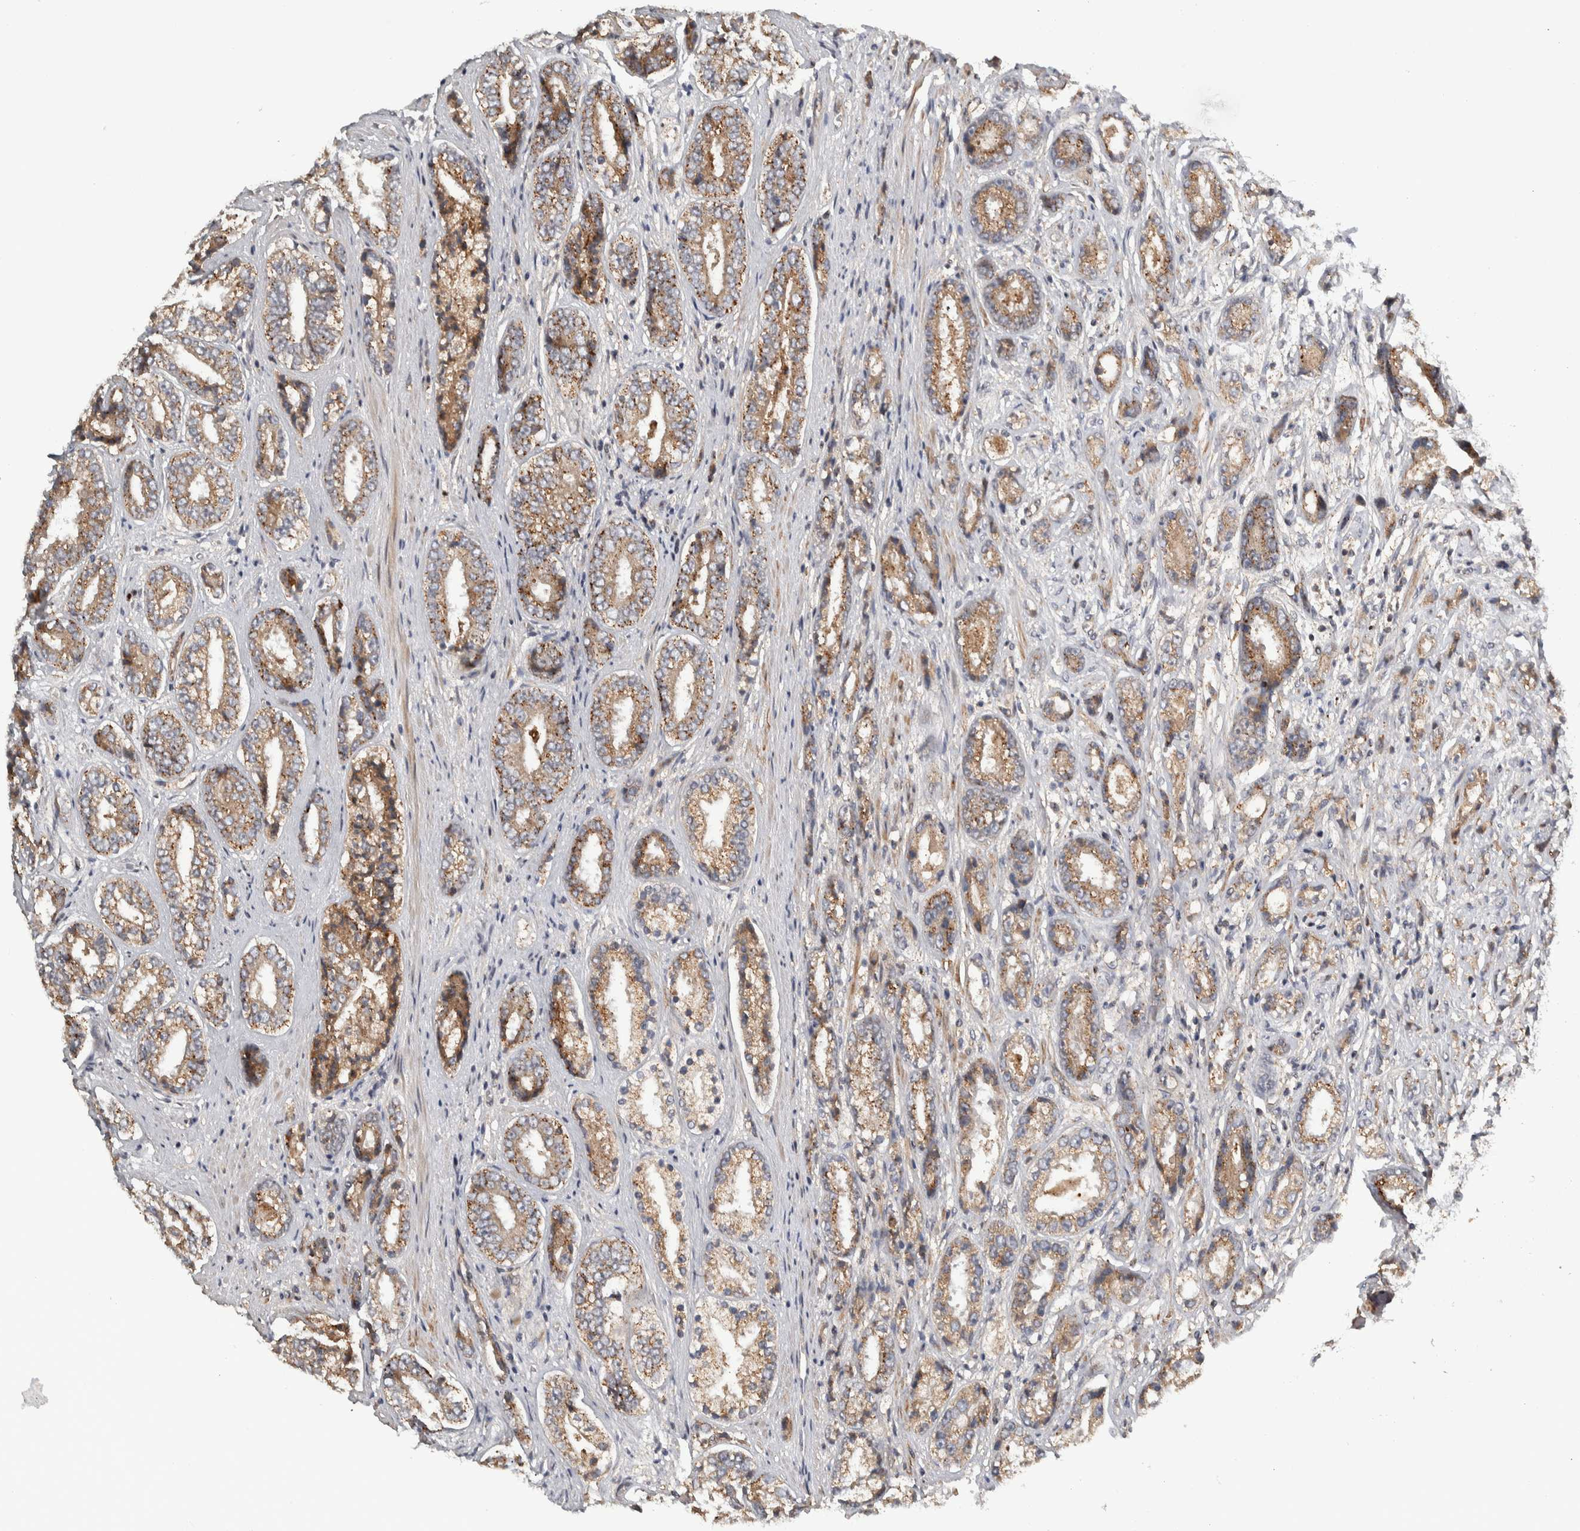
{"staining": {"intensity": "weak", "quantity": ">75%", "location": "cytoplasmic/membranous"}, "tissue": "prostate cancer", "cell_type": "Tumor cells", "image_type": "cancer", "snomed": [{"axis": "morphology", "description": "Adenocarcinoma, High grade"}, {"axis": "topography", "description": "Prostate"}], "caption": "This photomicrograph shows immunohistochemistry (IHC) staining of human high-grade adenocarcinoma (prostate), with low weak cytoplasmic/membranous staining in approximately >75% of tumor cells.", "gene": "TBC1D31", "patient": {"sex": "male", "age": 61}}